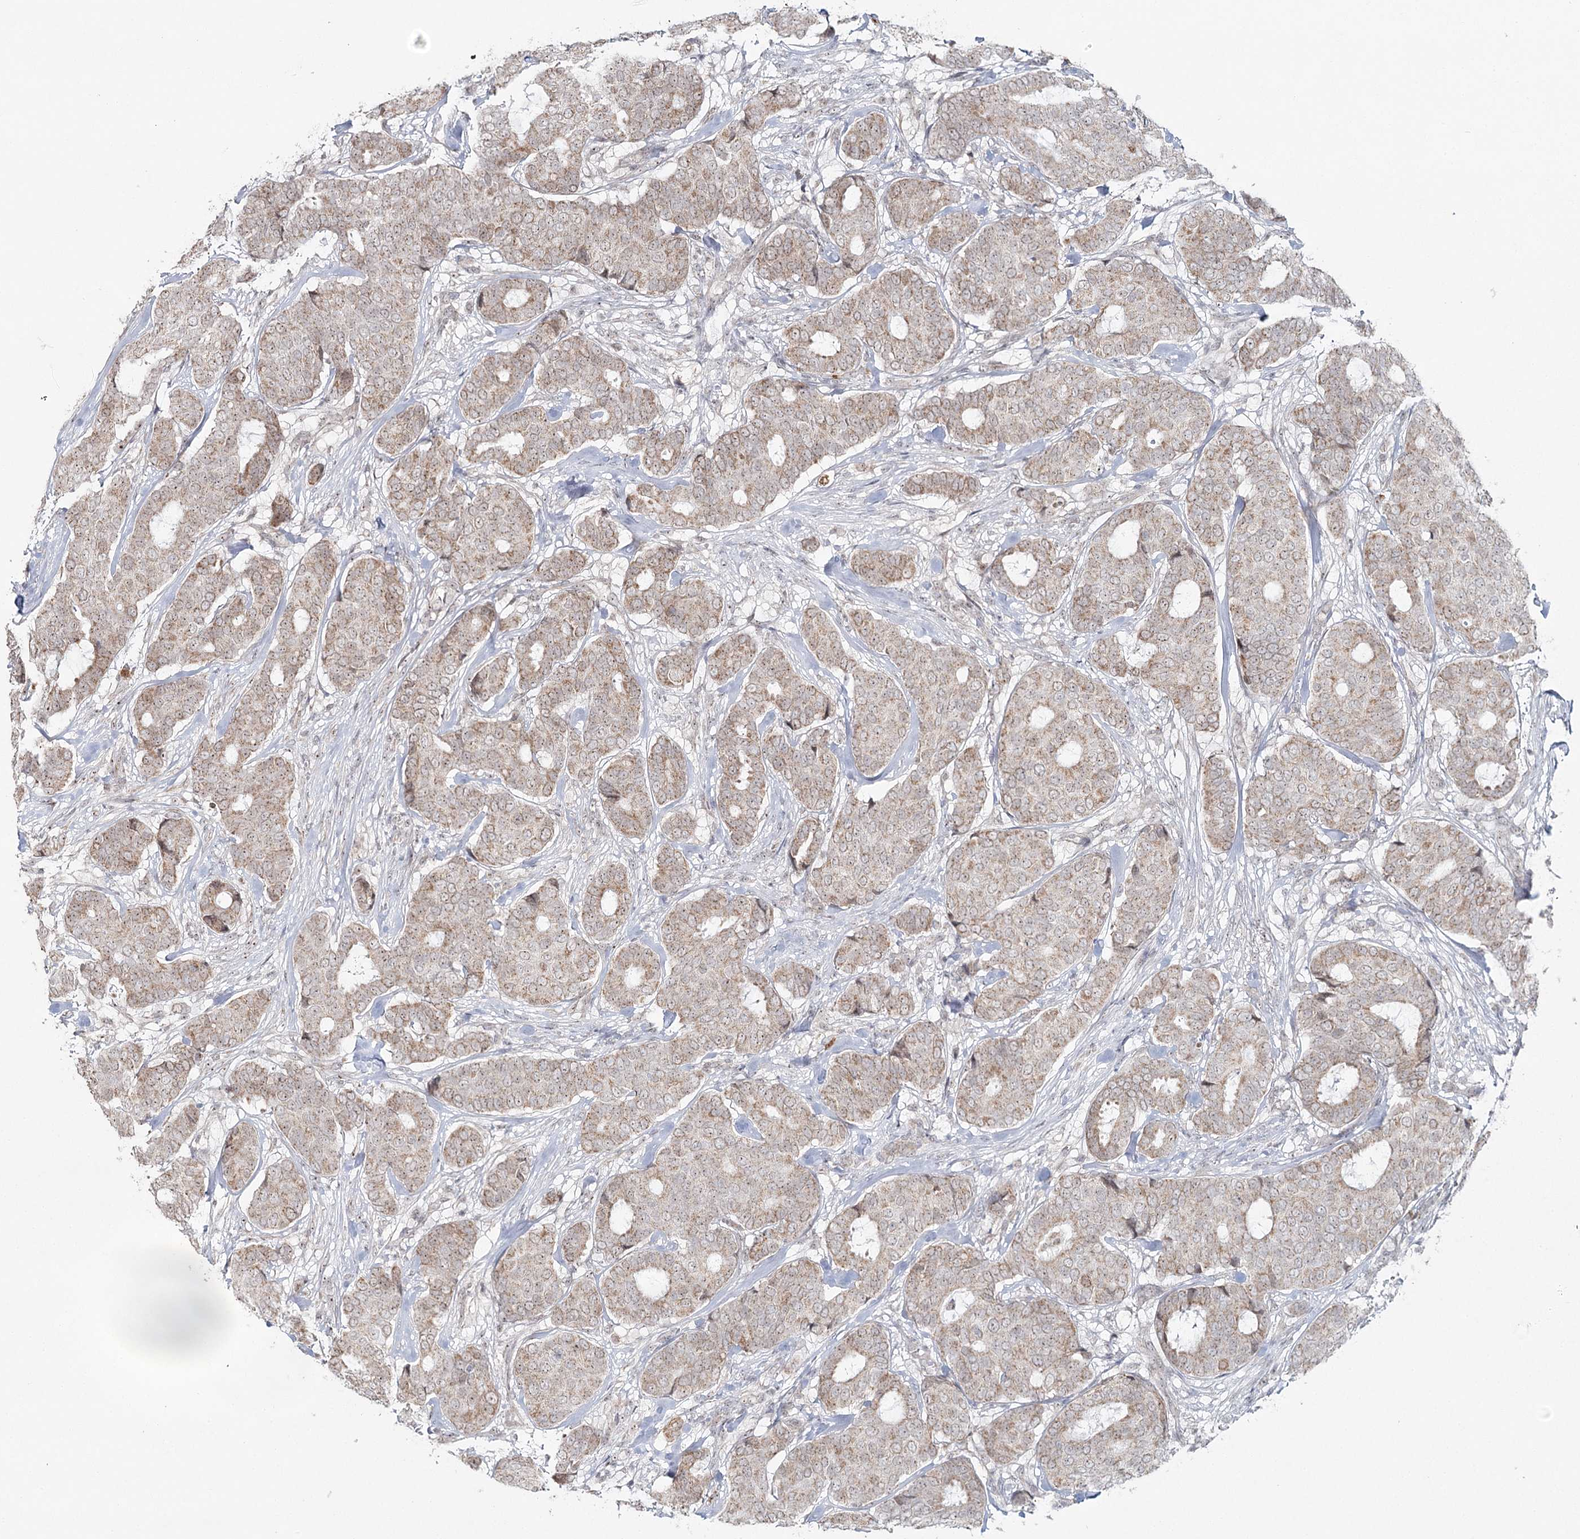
{"staining": {"intensity": "moderate", "quantity": ">75%", "location": "cytoplasmic/membranous"}, "tissue": "breast cancer", "cell_type": "Tumor cells", "image_type": "cancer", "snomed": [{"axis": "morphology", "description": "Duct carcinoma"}, {"axis": "topography", "description": "Breast"}], "caption": "High-magnification brightfield microscopy of infiltrating ductal carcinoma (breast) stained with DAB (brown) and counterstained with hematoxylin (blue). tumor cells exhibit moderate cytoplasmic/membranous expression is present in about>75% of cells.", "gene": "ATAD1", "patient": {"sex": "female", "age": 75}}